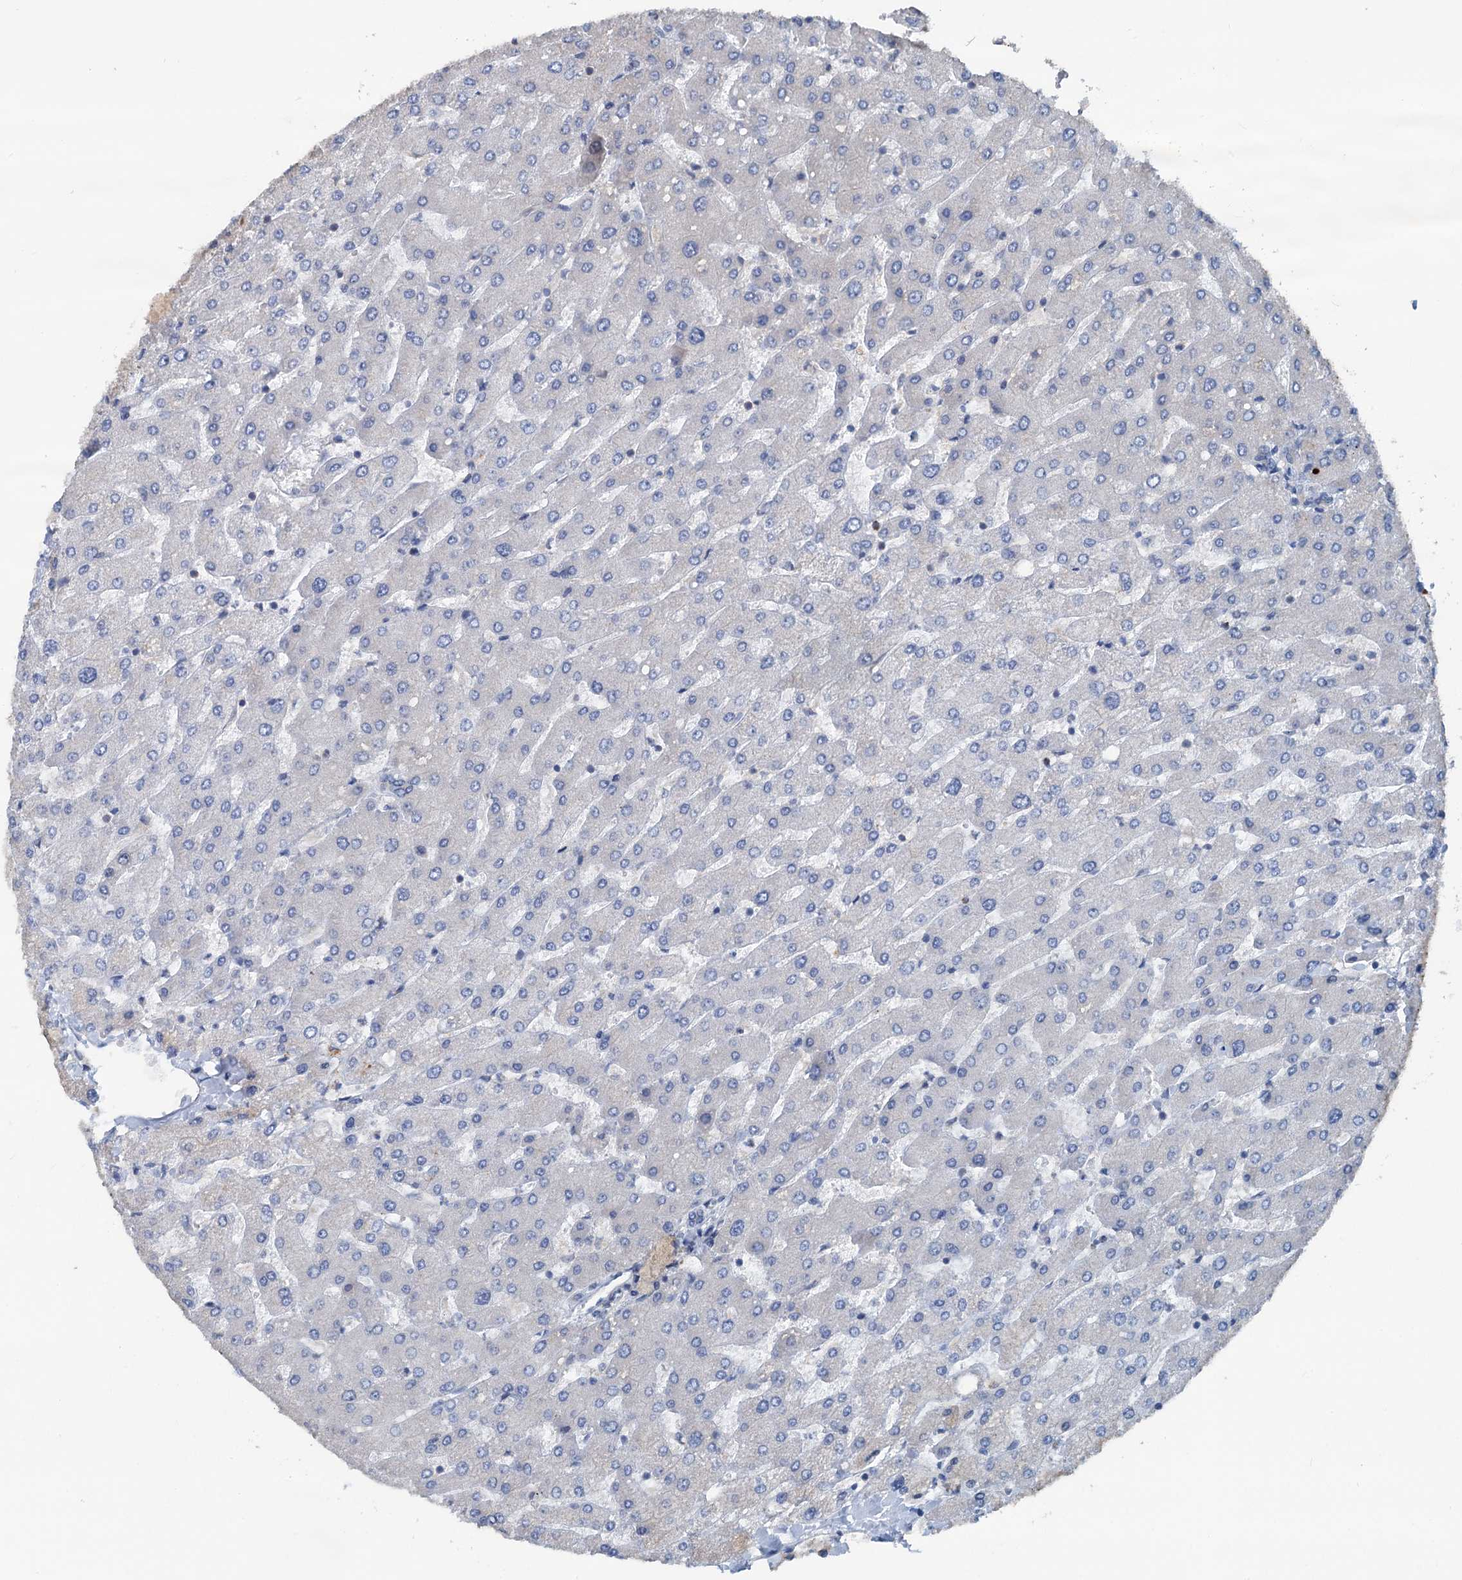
{"staining": {"intensity": "negative", "quantity": "none", "location": "none"}, "tissue": "liver", "cell_type": "Cholangiocytes", "image_type": "normal", "snomed": [{"axis": "morphology", "description": "Normal tissue, NOS"}, {"axis": "topography", "description": "Liver"}], "caption": "High magnification brightfield microscopy of unremarkable liver stained with DAB (3,3'-diaminobenzidine) (brown) and counterstained with hematoxylin (blue): cholangiocytes show no significant positivity.", "gene": "TEDC1", "patient": {"sex": "male", "age": 55}}